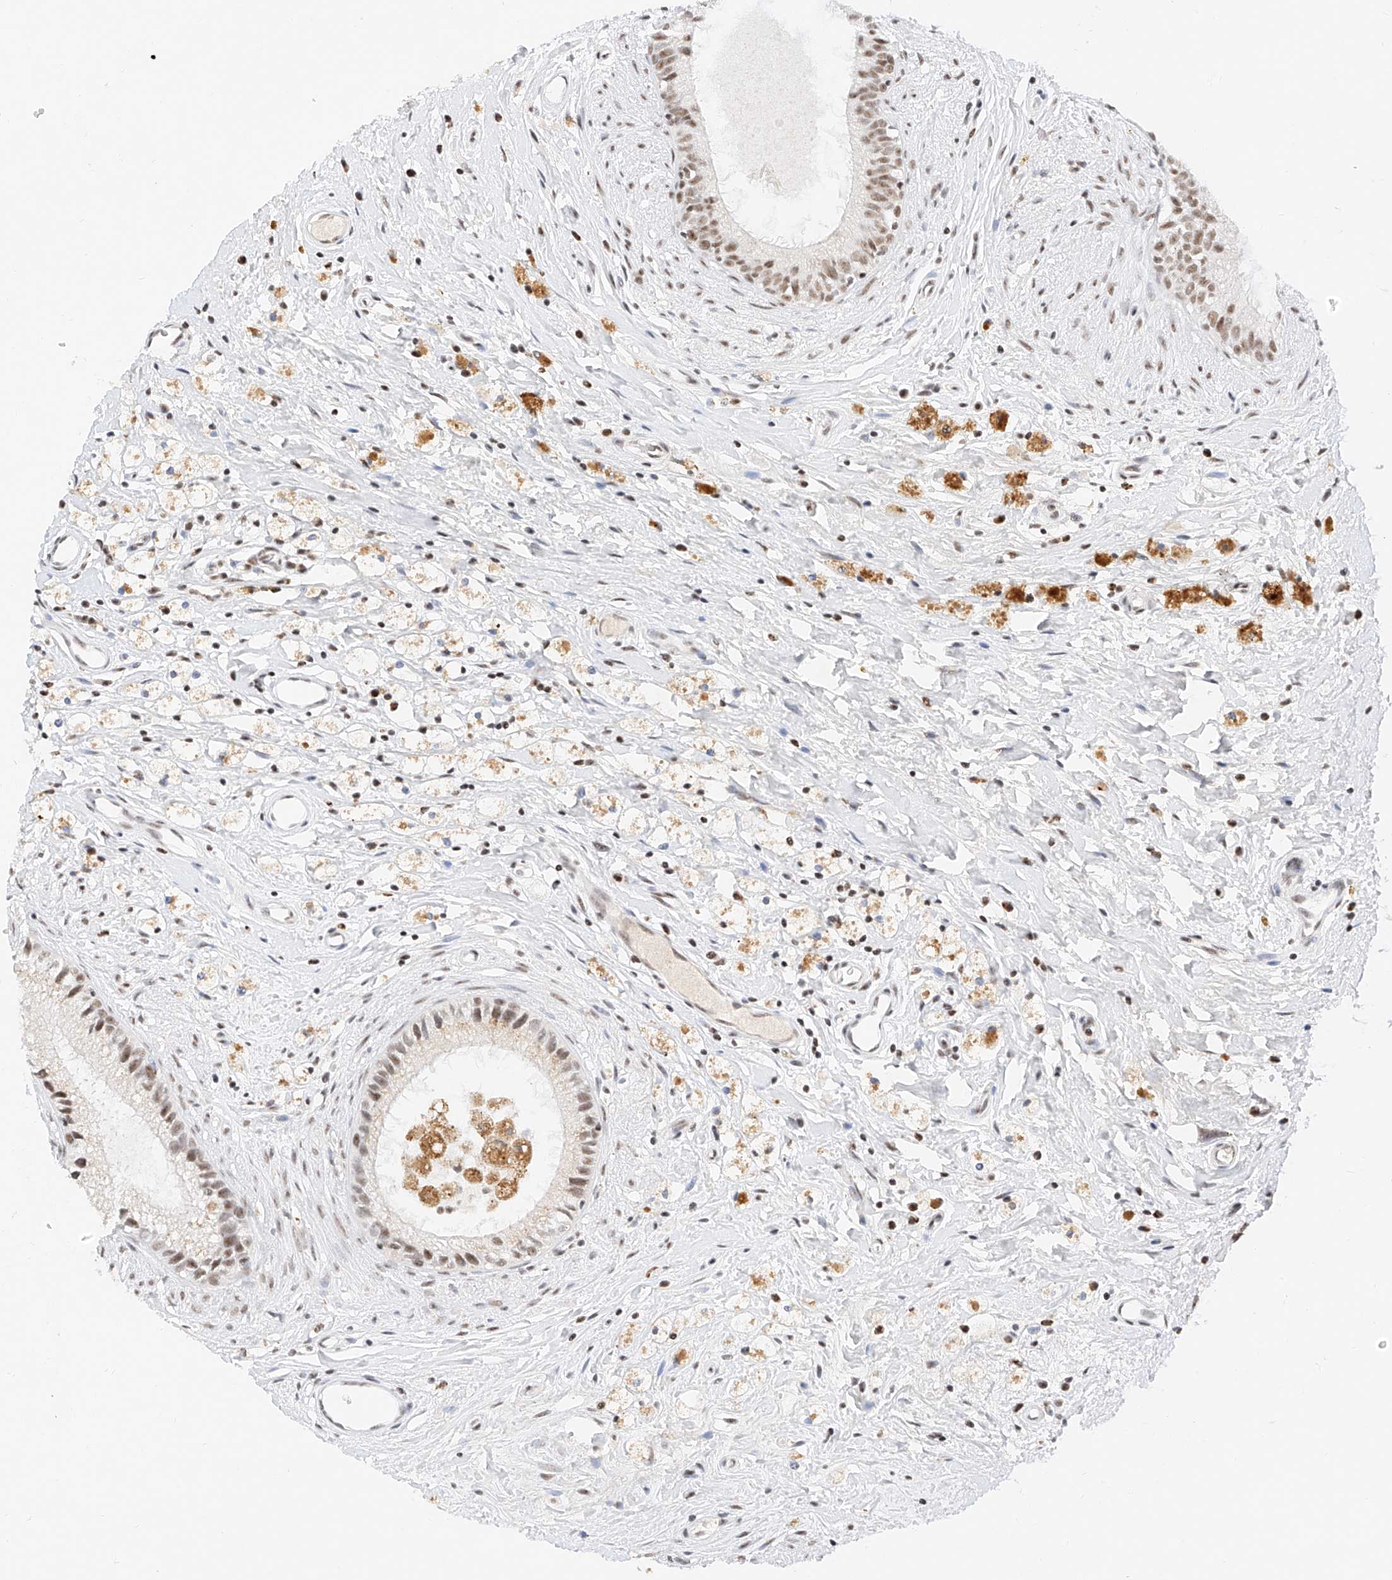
{"staining": {"intensity": "moderate", "quantity": ">75%", "location": "nuclear"}, "tissue": "epididymis", "cell_type": "Glandular cells", "image_type": "normal", "snomed": [{"axis": "morphology", "description": "Normal tissue, NOS"}, {"axis": "topography", "description": "Epididymis"}], "caption": "Brown immunohistochemical staining in unremarkable human epididymis exhibits moderate nuclear expression in approximately >75% of glandular cells. (DAB IHC with brightfield microscopy, high magnification).", "gene": "NRF1", "patient": {"sex": "male", "age": 80}}